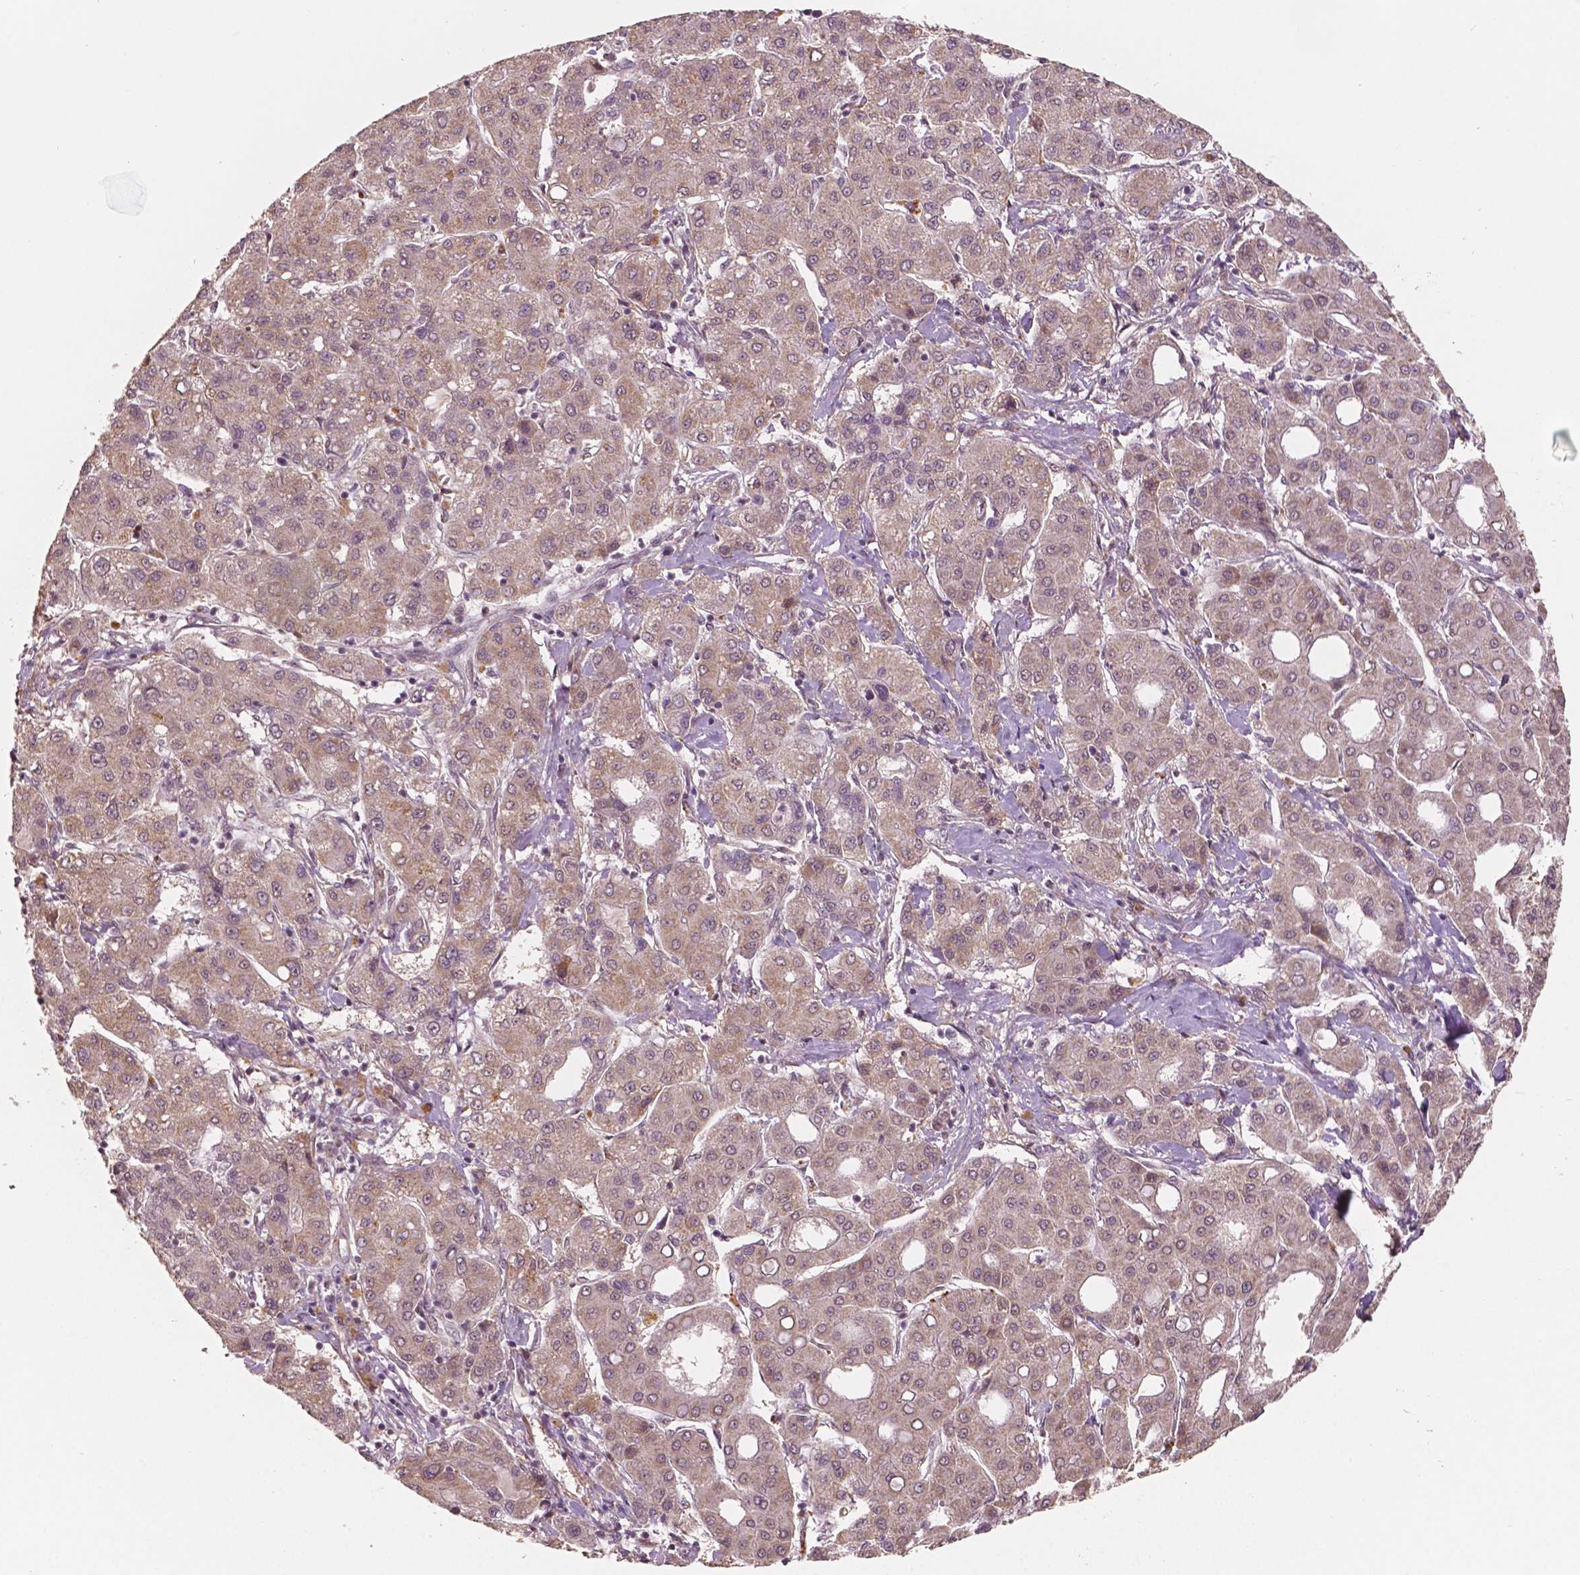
{"staining": {"intensity": "negative", "quantity": "none", "location": "none"}, "tissue": "liver cancer", "cell_type": "Tumor cells", "image_type": "cancer", "snomed": [{"axis": "morphology", "description": "Carcinoma, Hepatocellular, NOS"}, {"axis": "topography", "description": "Liver"}], "caption": "The image demonstrates no staining of tumor cells in liver cancer.", "gene": "HMBOX1", "patient": {"sex": "male", "age": 65}}